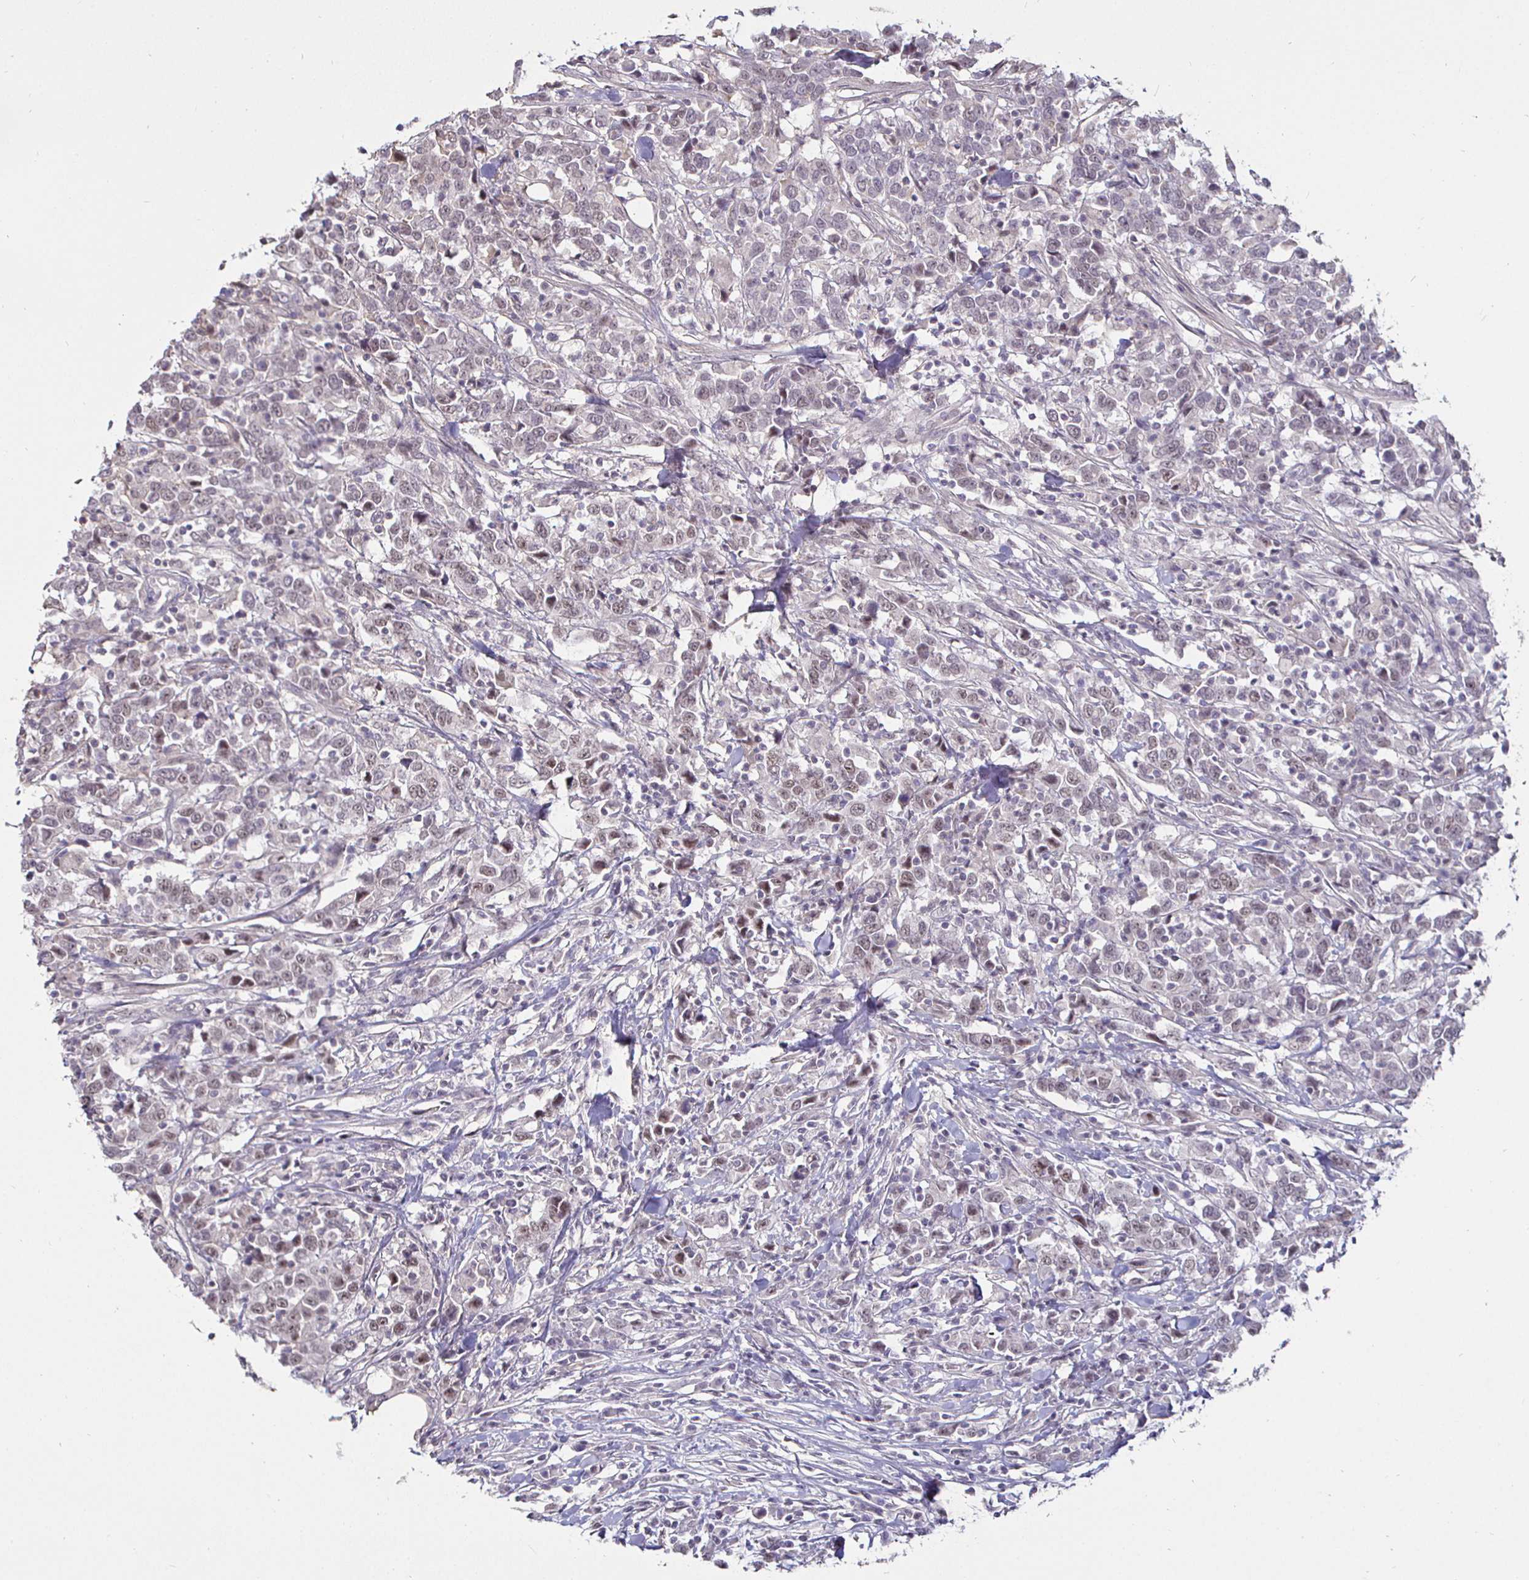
{"staining": {"intensity": "moderate", "quantity": "<25%", "location": "nuclear"}, "tissue": "urothelial cancer", "cell_type": "Tumor cells", "image_type": "cancer", "snomed": [{"axis": "morphology", "description": "Urothelial carcinoma, High grade"}, {"axis": "topography", "description": "Urinary bladder"}], "caption": "DAB immunohistochemical staining of human urothelial cancer exhibits moderate nuclear protein expression in about <25% of tumor cells.", "gene": "MLH1", "patient": {"sex": "male", "age": 61}}